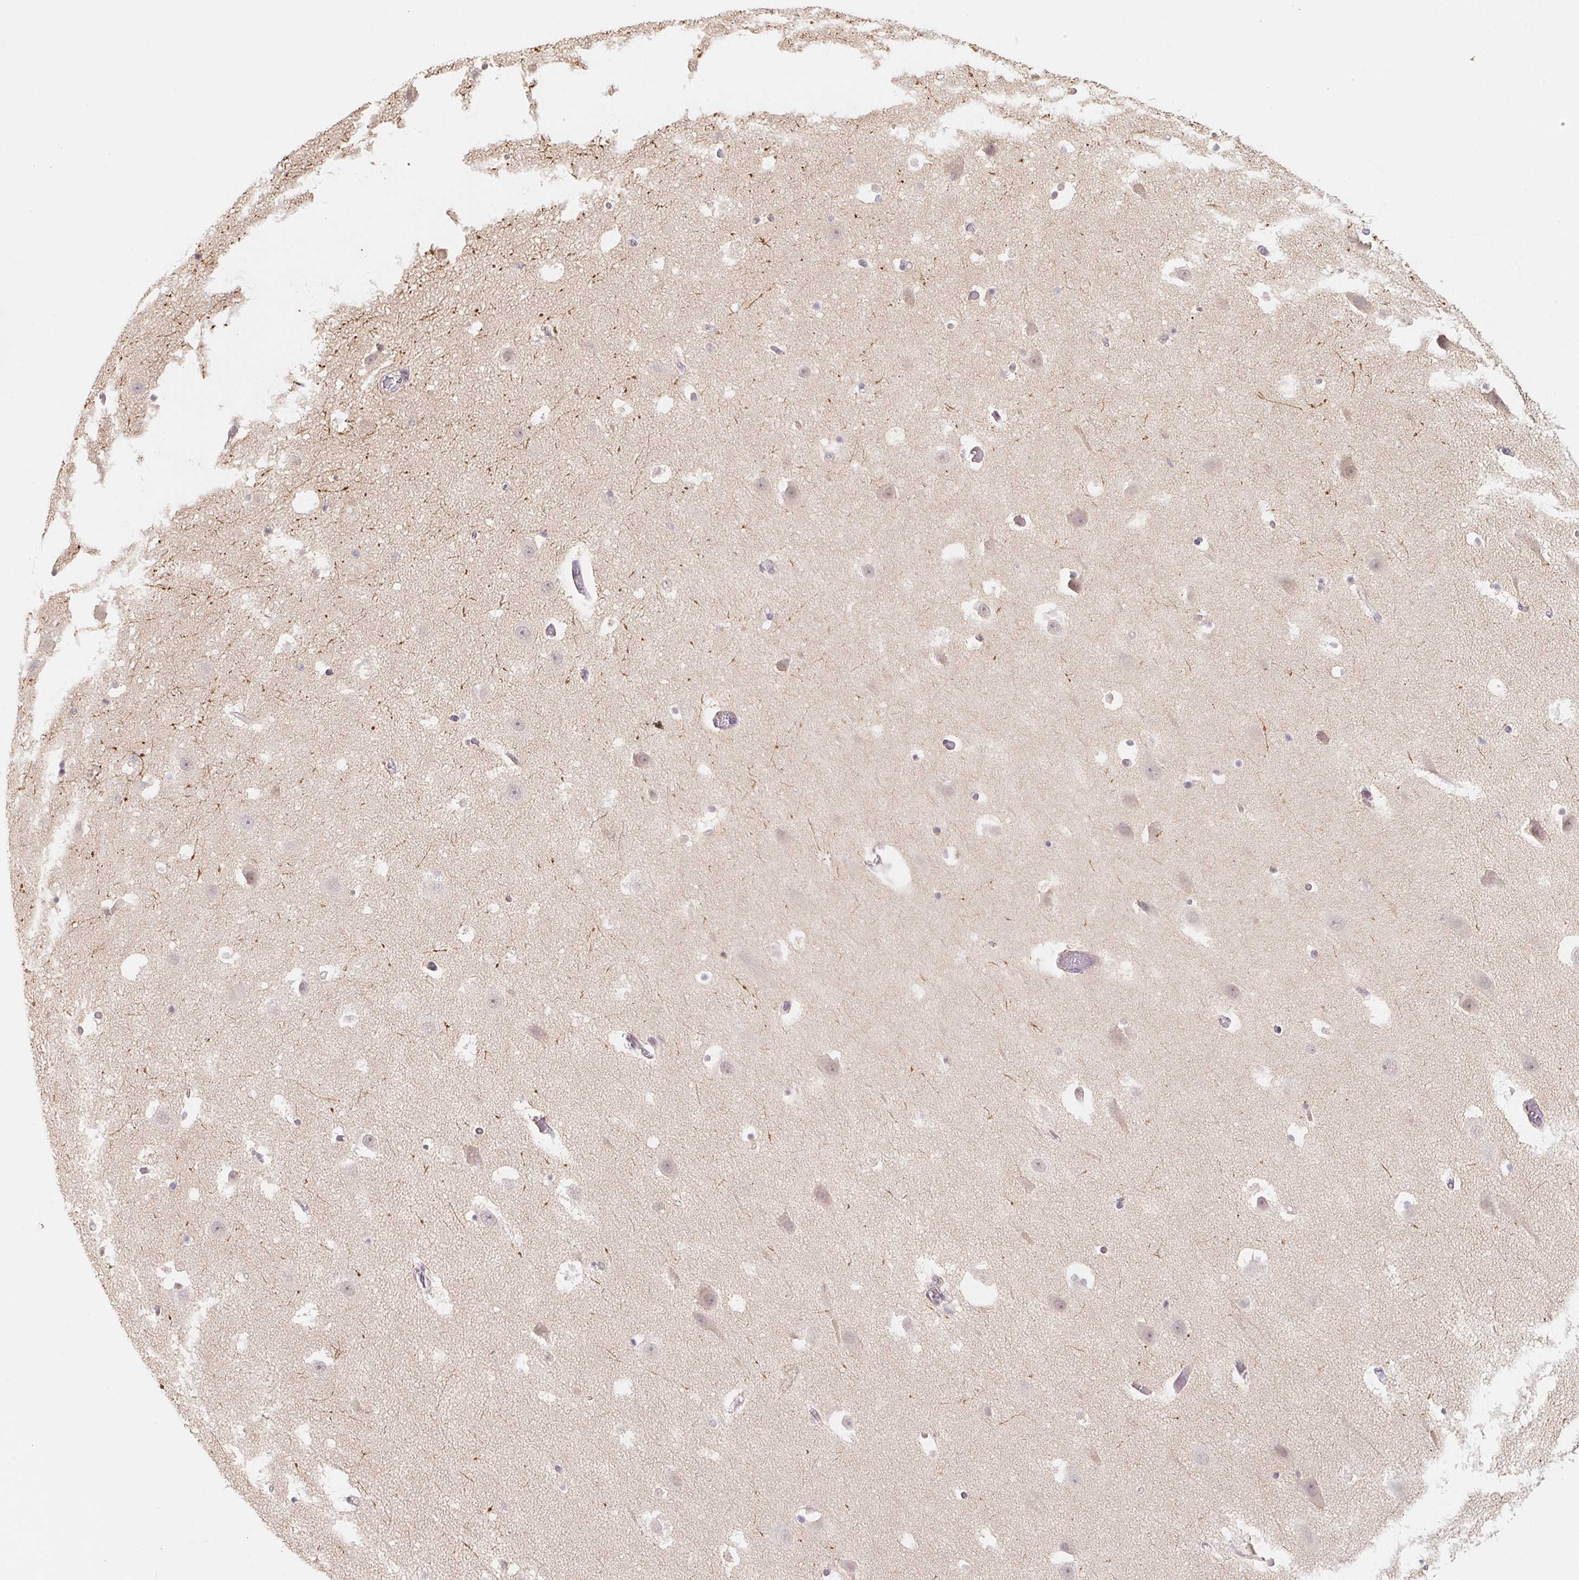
{"staining": {"intensity": "negative", "quantity": "none", "location": "none"}, "tissue": "hippocampus", "cell_type": "Glial cells", "image_type": "normal", "snomed": [{"axis": "morphology", "description": "Normal tissue, NOS"}, {"axis": "topography", "description": "Hippocampus"}], "caption": "Glial cells show no significant positivity in normal hippocampus. (DAB immunohistochemistry visualized using brightfield microscopy, high magnification).", "gene": "KIFC1", "patient": {"sex": "male", "age": 26}}